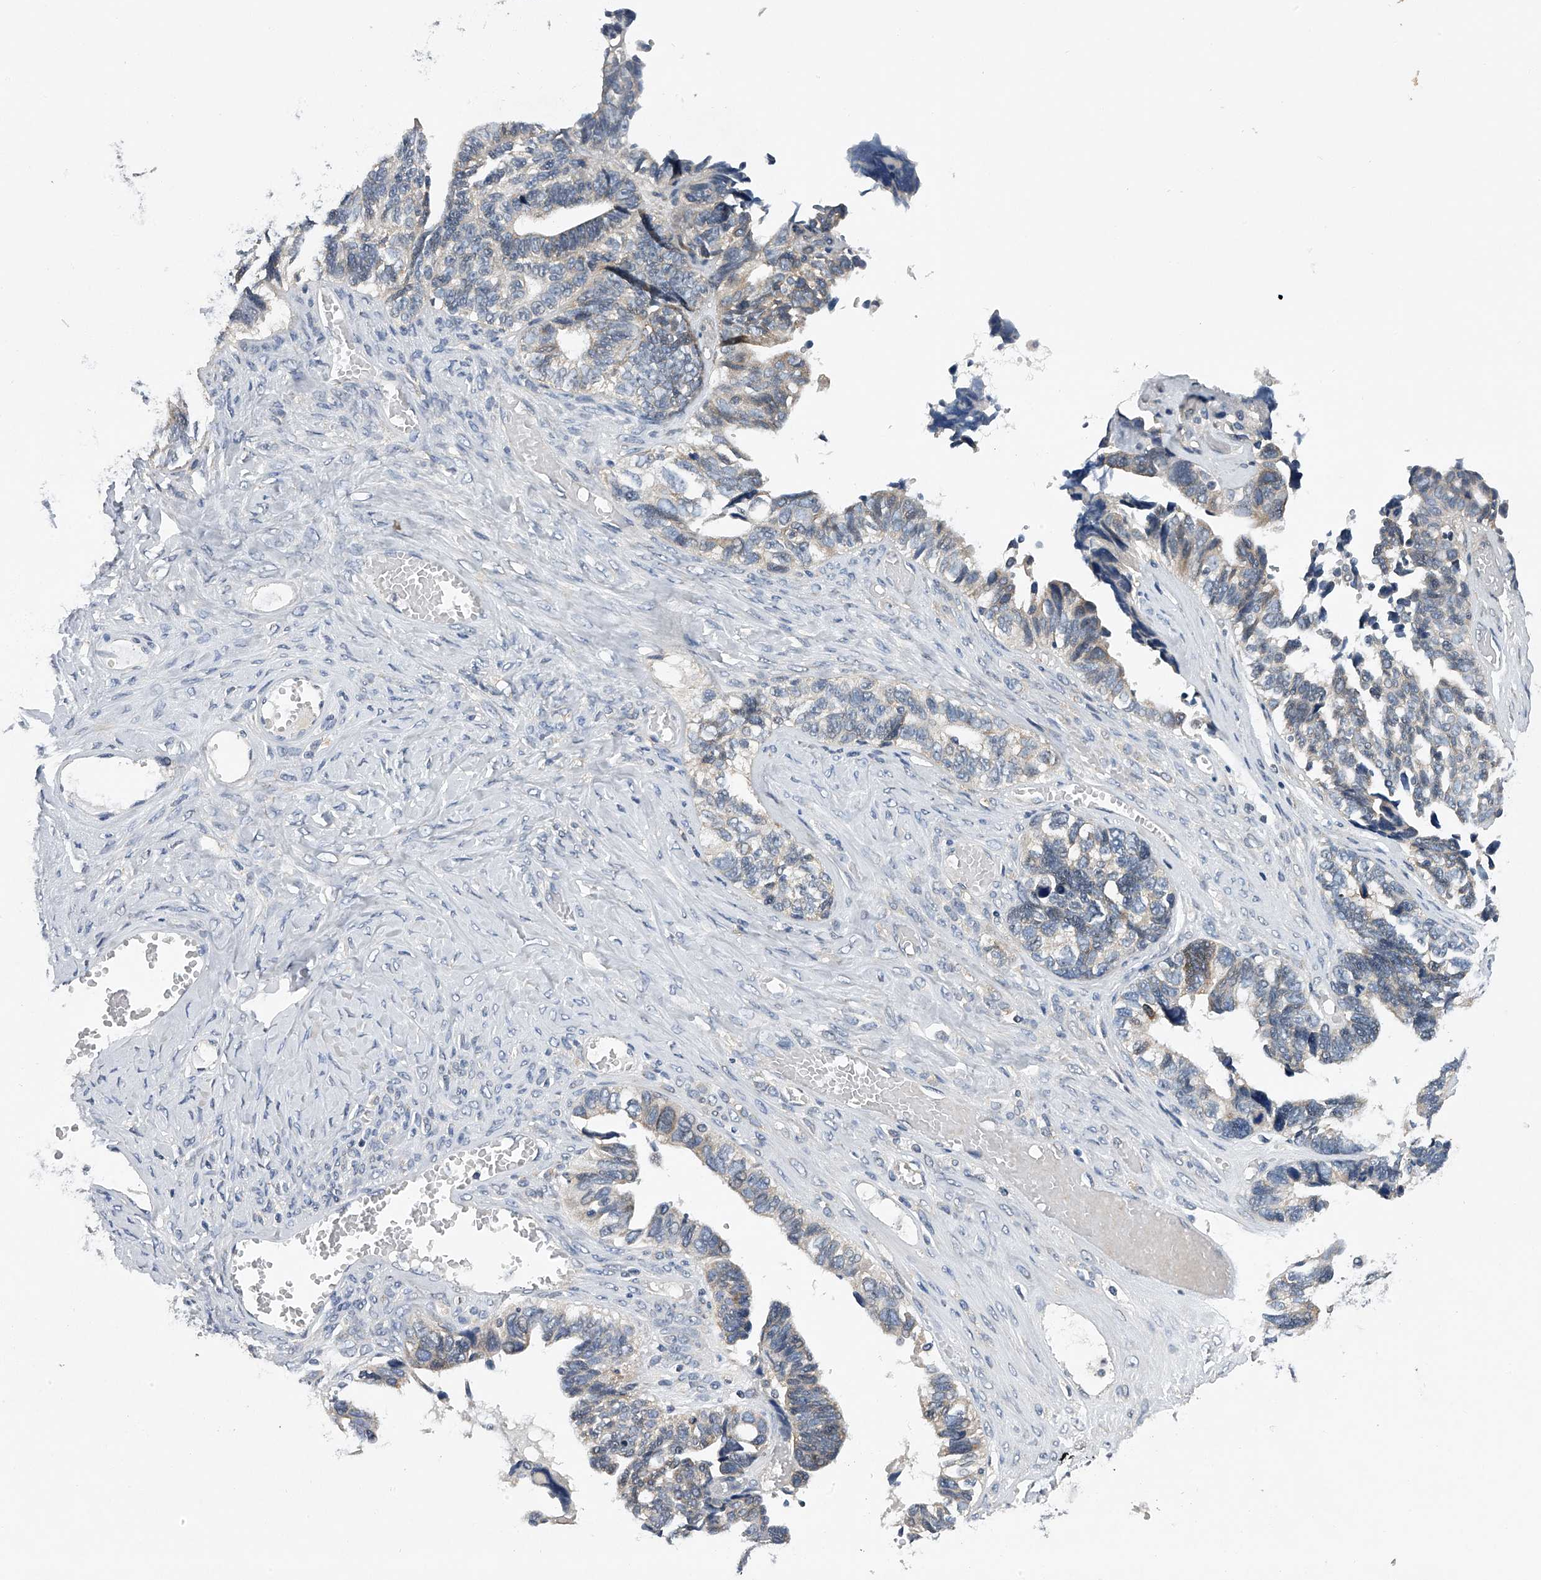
{"staining": {"intensity": "weak", "quantity": "<25%", "location": "cytoplasmic/membranous"}, "tissue": "ovarian cancer", "cell_type": "Tumor cells", "image_type": "cancer", "snomed": [{"axis": "morphology", "description": "Cystadenocarcinoma, serous, NOS"}, {"axis": "topography", "description": "Ovary"}], "caption": "Ovarian cancer (serous cystadenocarcinoma) stained for a protein using IHC demonstrates no staining tumor cells.", "gene": "RNF5", "patient": {"sex": "female", "age": 79}}